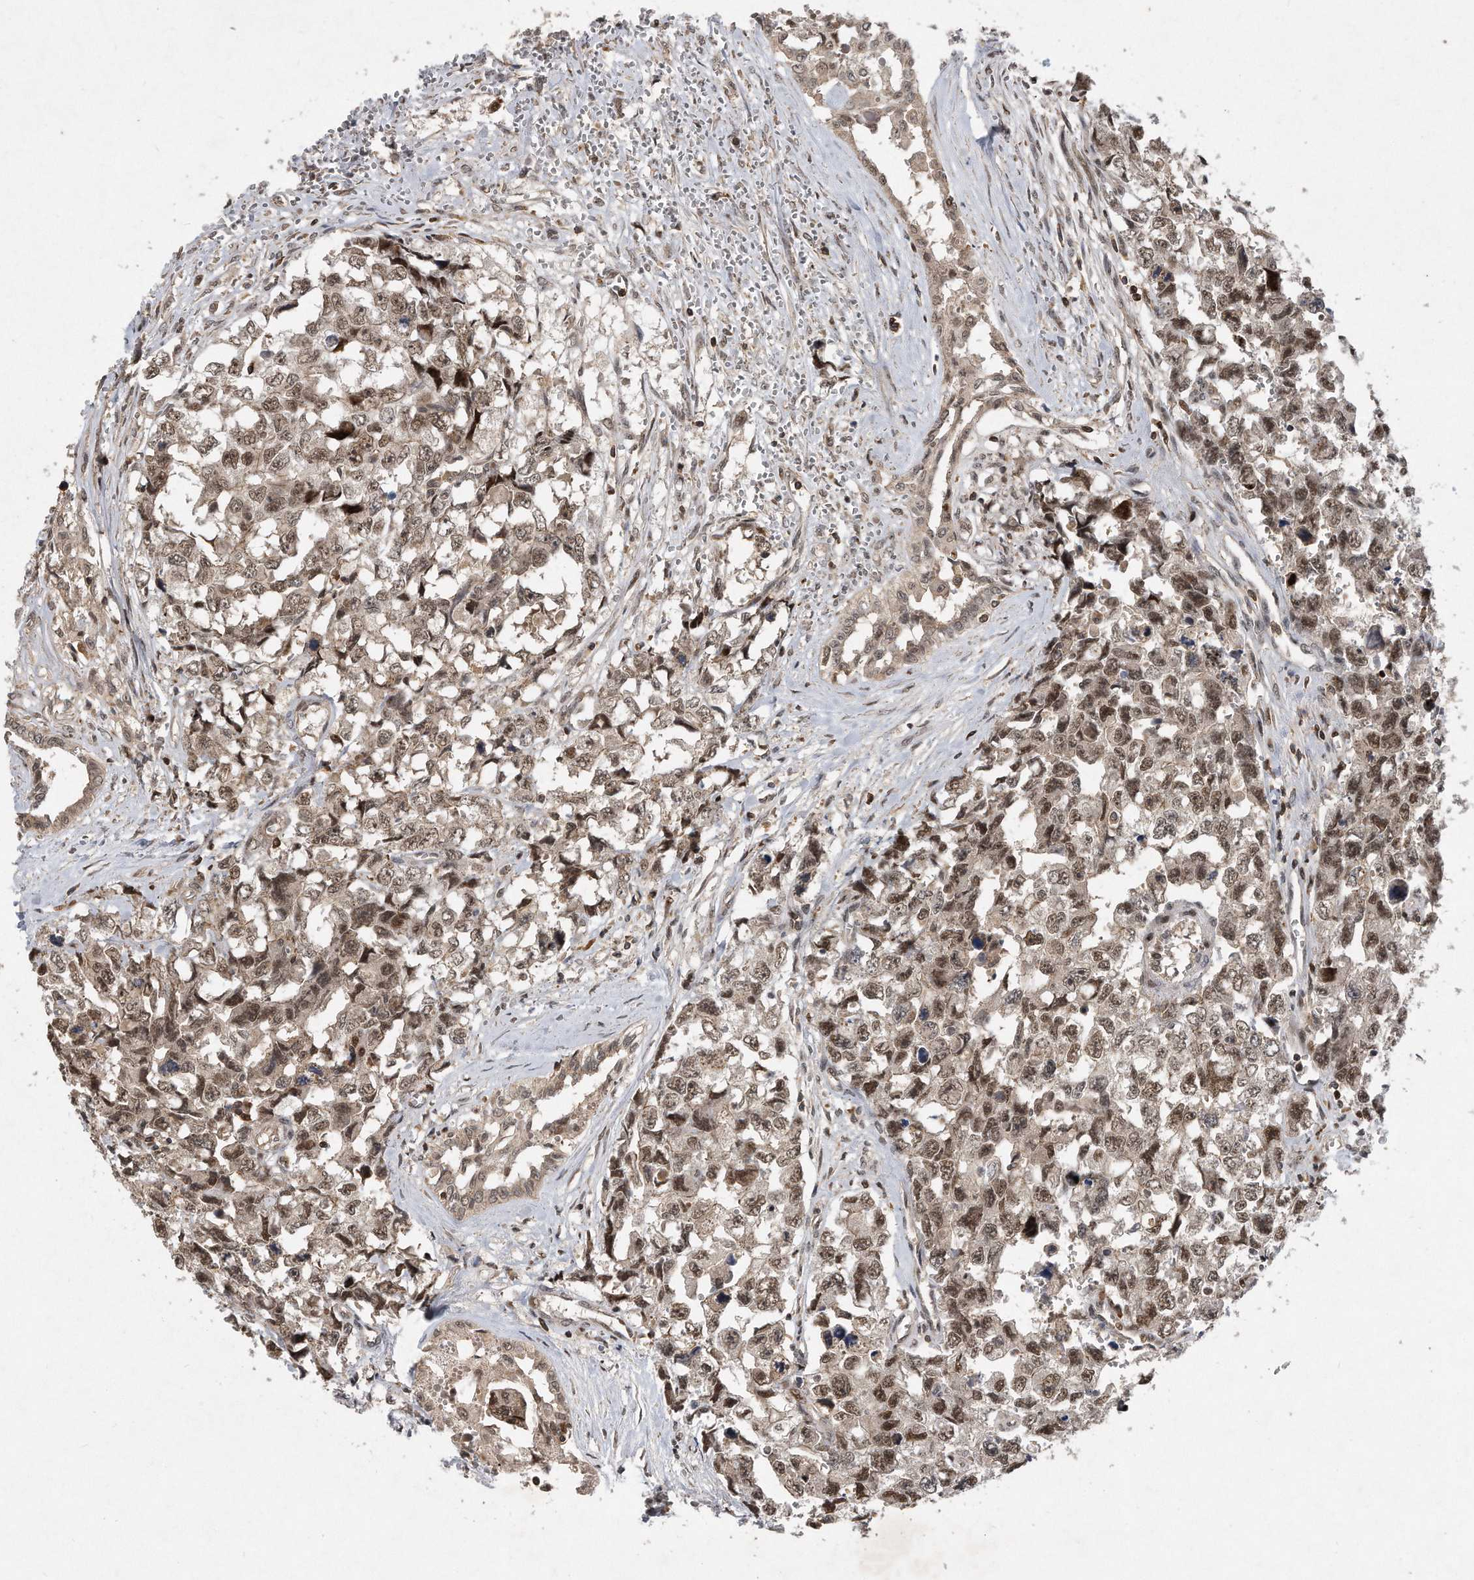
{"staining": {"intensity": "moderate", "quantity": ">75%", "location": "nuclear"}, "tissue": "testis cancer", "cell_type": "Tumor cells", "image_type": "cancer", "snomed": [{"axis": "morphology", "description": "Carcinoma, Embryonal, NOS"}, {"axis": "topography", "description": "Testis"}], "caption": "A histopathology image showing moderate nuclear positivity in approximately >75% of tumor cells in embryonal carcinoma (testis), as visualized by brown immunohistochemical staining.", "gene": "PGBD2", "patient": {"sex": "male", "age": 31}}